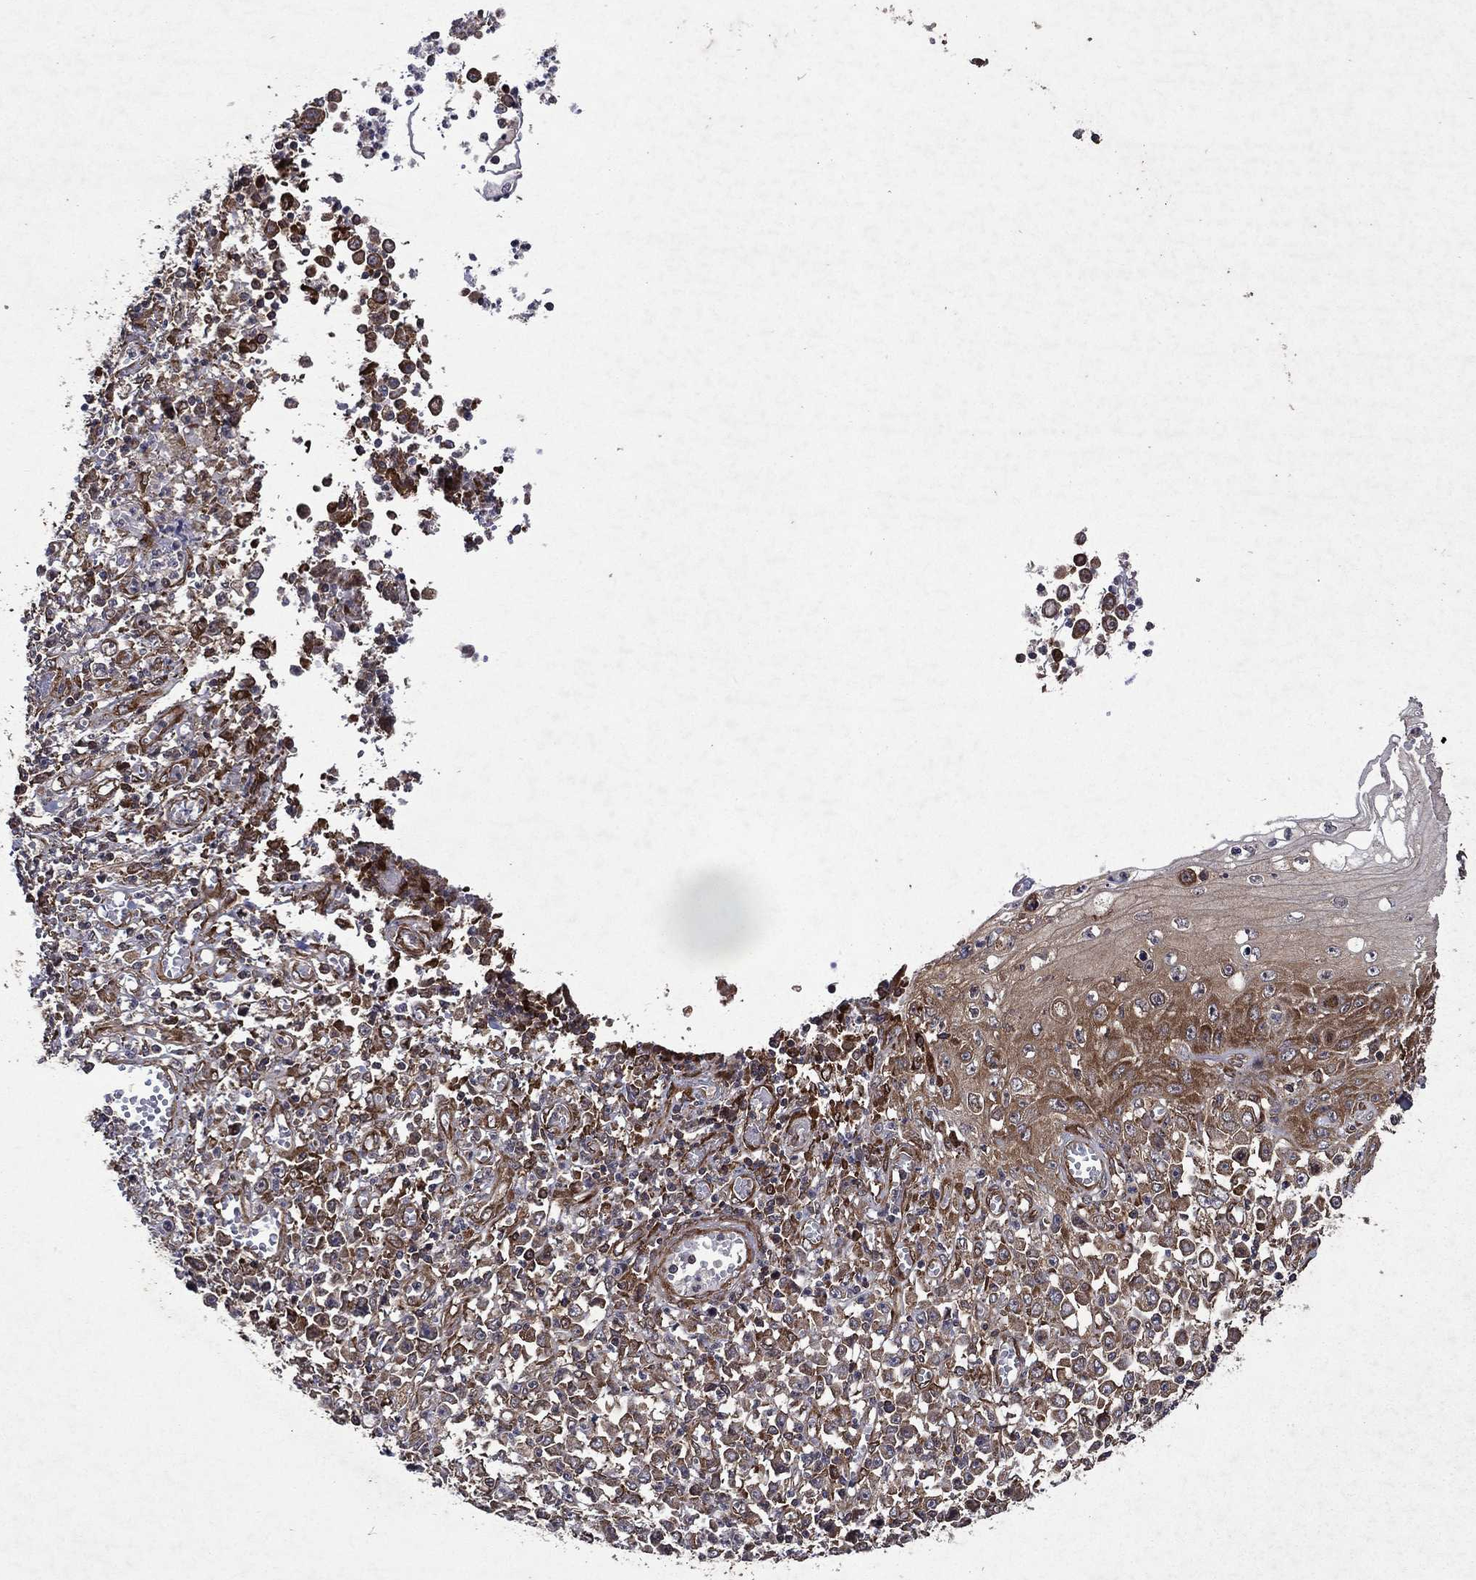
{"staining": {"intensity": "moderate", "quantity": "25%-75%", "location": "cytoplasmic/membranous"}, "tissue": "stomach cancer", "cell_type": "Tumor cells", "image_type": "cancer", "snomed": [{"axis": "morphology", "description": "Adenocarcinoma, NOS"}, {"axis": "topography", "description": "Stomach, upper"}], "caption": "This histopathology image displays stomach cancer (adenocarcinoma) stained with immunohistochemistry (IHC) to label a protein in brown. The cytoplasmic/membranous of tumor cells show moderate positivity for the protein. Nuclei are counter-stained blue.", "gene": "EIF2B4", "patient": {"sex": "male", "age": 70}}